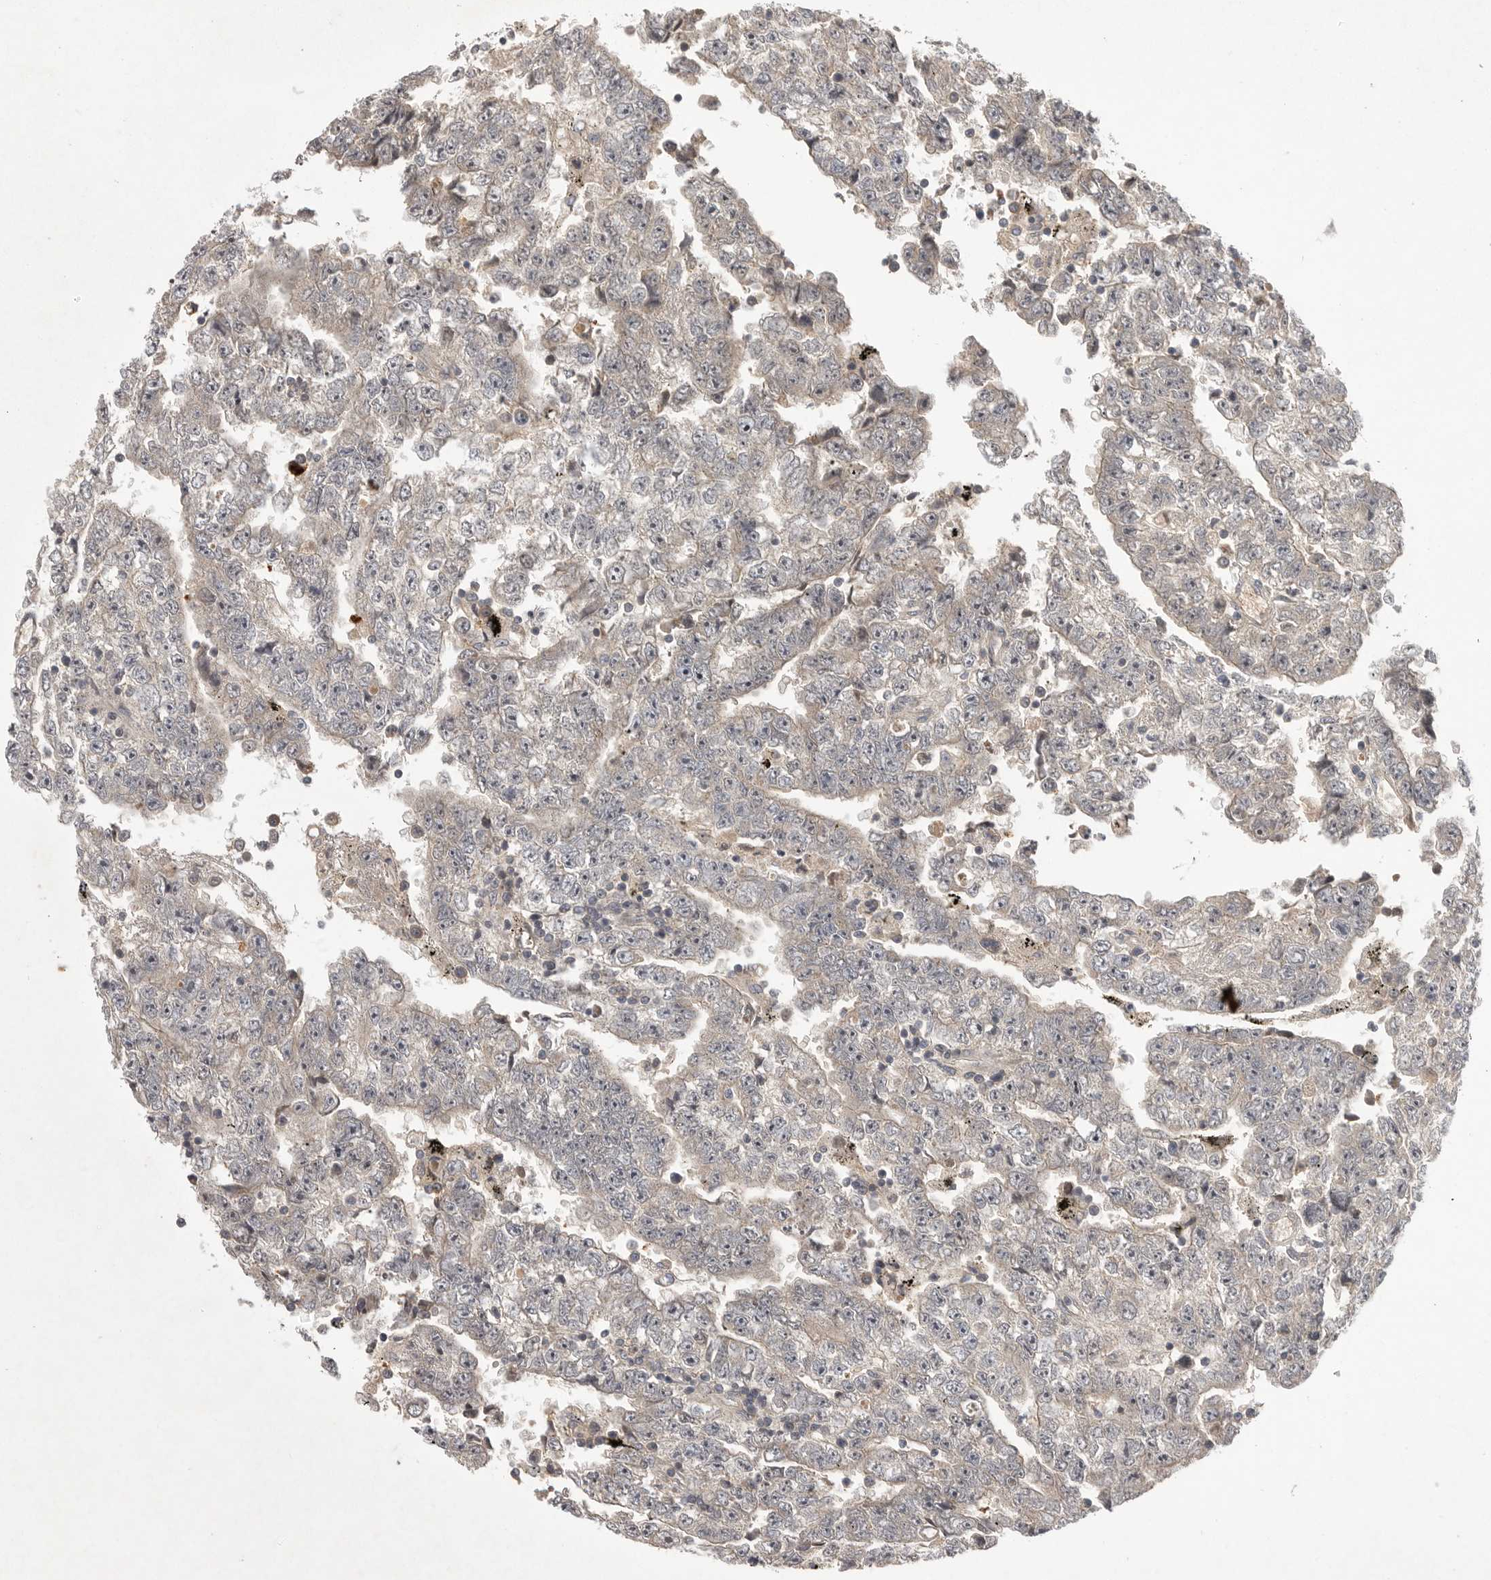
{"staining": {"intensity": "negative", "quantity": "none", "location": "none"}, "tissue": "testis cancer", "cell_type": "Tumor cells", "image_type": "cancer", "snomed": [{"axis": "morphology", "description": "Carcinoma, Embryonal, NOS"}, {"axis": "topography", "description": "Testis"}], "caption": "The histopathology image shows no staining of tumor cells in testis embryonal carcinoma. (DAB immunohistochemistry, high magnification).", "gene": "UBE3D", "patient": {"sex": "male", "age": 25}}